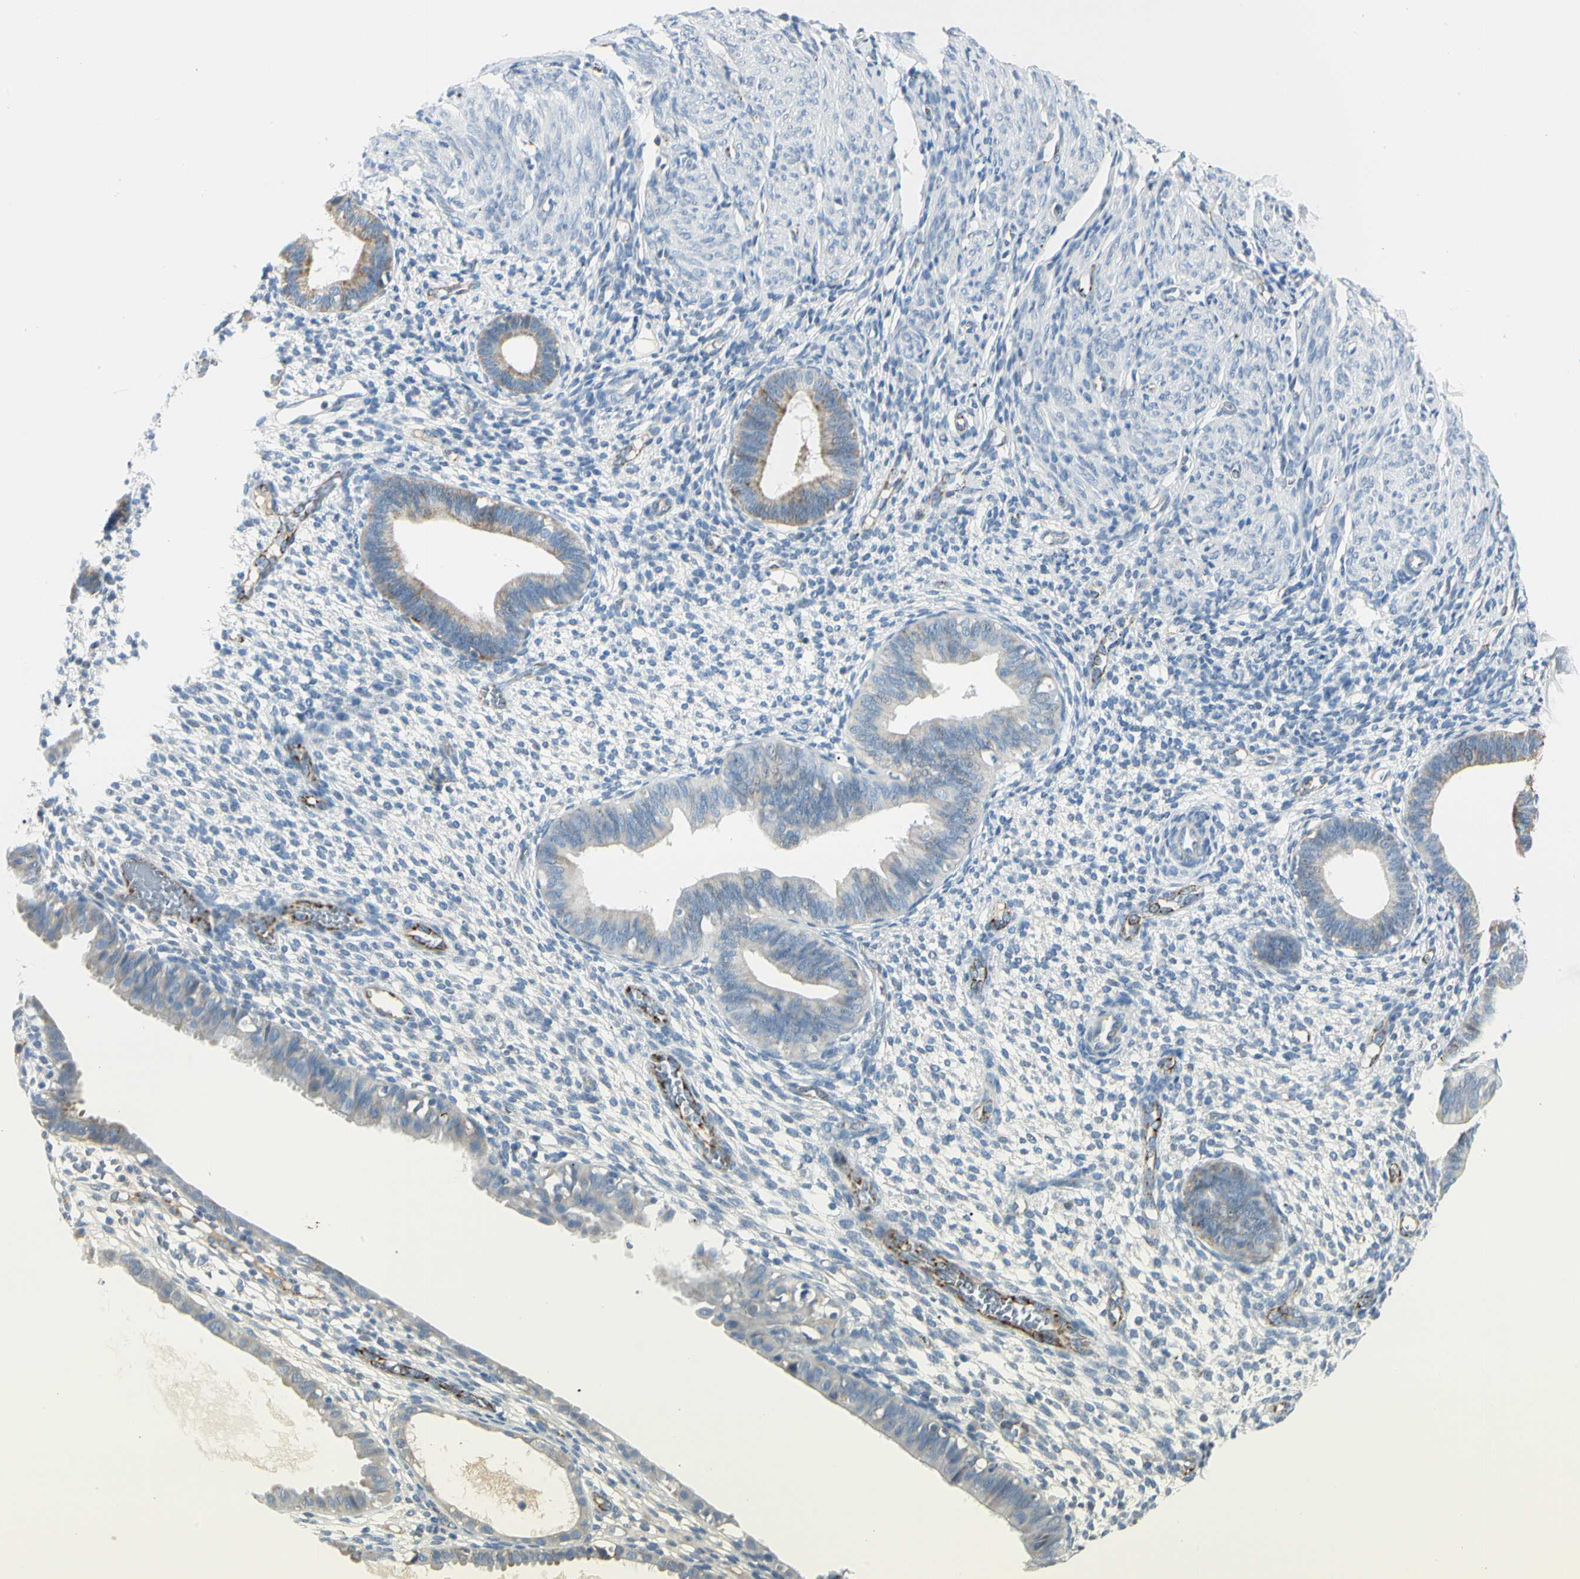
{"staining": {"intensity": "negative", "quantity": "none", "location": "none"}, "tissue": "endometrium", "cell_type": "Cells in endometrial stroma", "image_type": "normal", "snomed": [{"axis": "morphology", "description": "Normal tissue, NOS"}, {"axis": "topography", "description": "Endometrium"}], "caption": "Immunohistochemical staining of unremarkable human endometrium exhibits no significant positivity in cells in endometrial stroma.", "gene": "SLC6A15", "patient": {"sex": "female", "age": 61}}